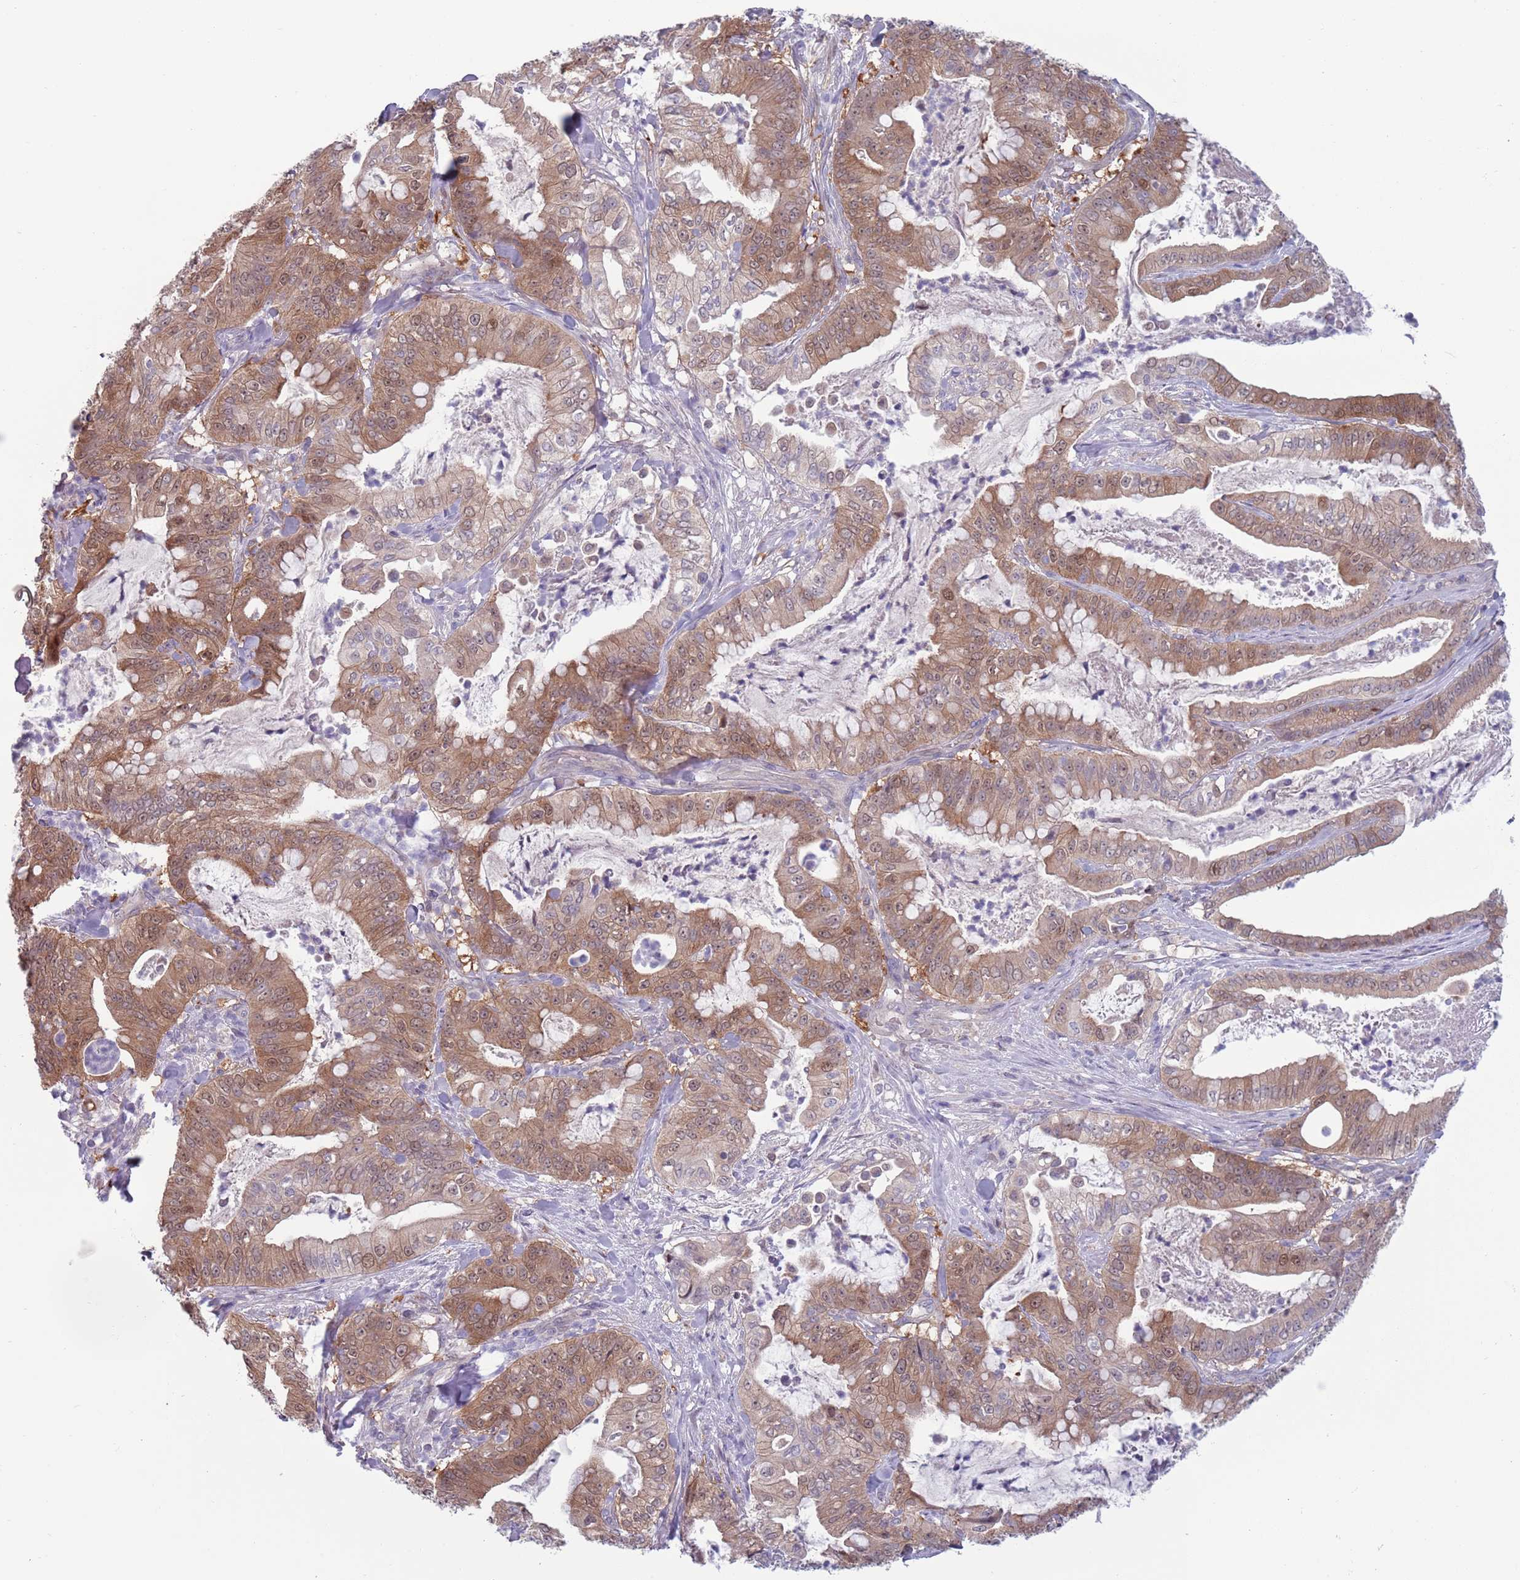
{"staining": {"intensity": "moderate", "quantity": ">75%", "location": "cytoplasmic/membranous,nuclear"}, "tissue": "pancreatic cancer", "cell_type": "Tumor cells", "image_type": "cancer", "snomed": [{"axis": "morphology", "description": "Adenocarcinoma, NOS"}, {"axis": "topography", "description": "Pancreas"}], "caption": "IHC staining of adenocarcinoma (pancreatic), which exhibits medium levels of moderate cytoplasmic/membranous and nuclear positivity in approximately >75% of tumor cells indicating moderate cytoplasmic/membranous and nuclear protein expression. The staining was performed using DAB (3,3'-diaminobenzidine) (brown) for protein detection and nuclei were counterstained in hematoxylin (blue).", "gene": "CLNS1A", "patient": {"sex": "male", "age": 71}}